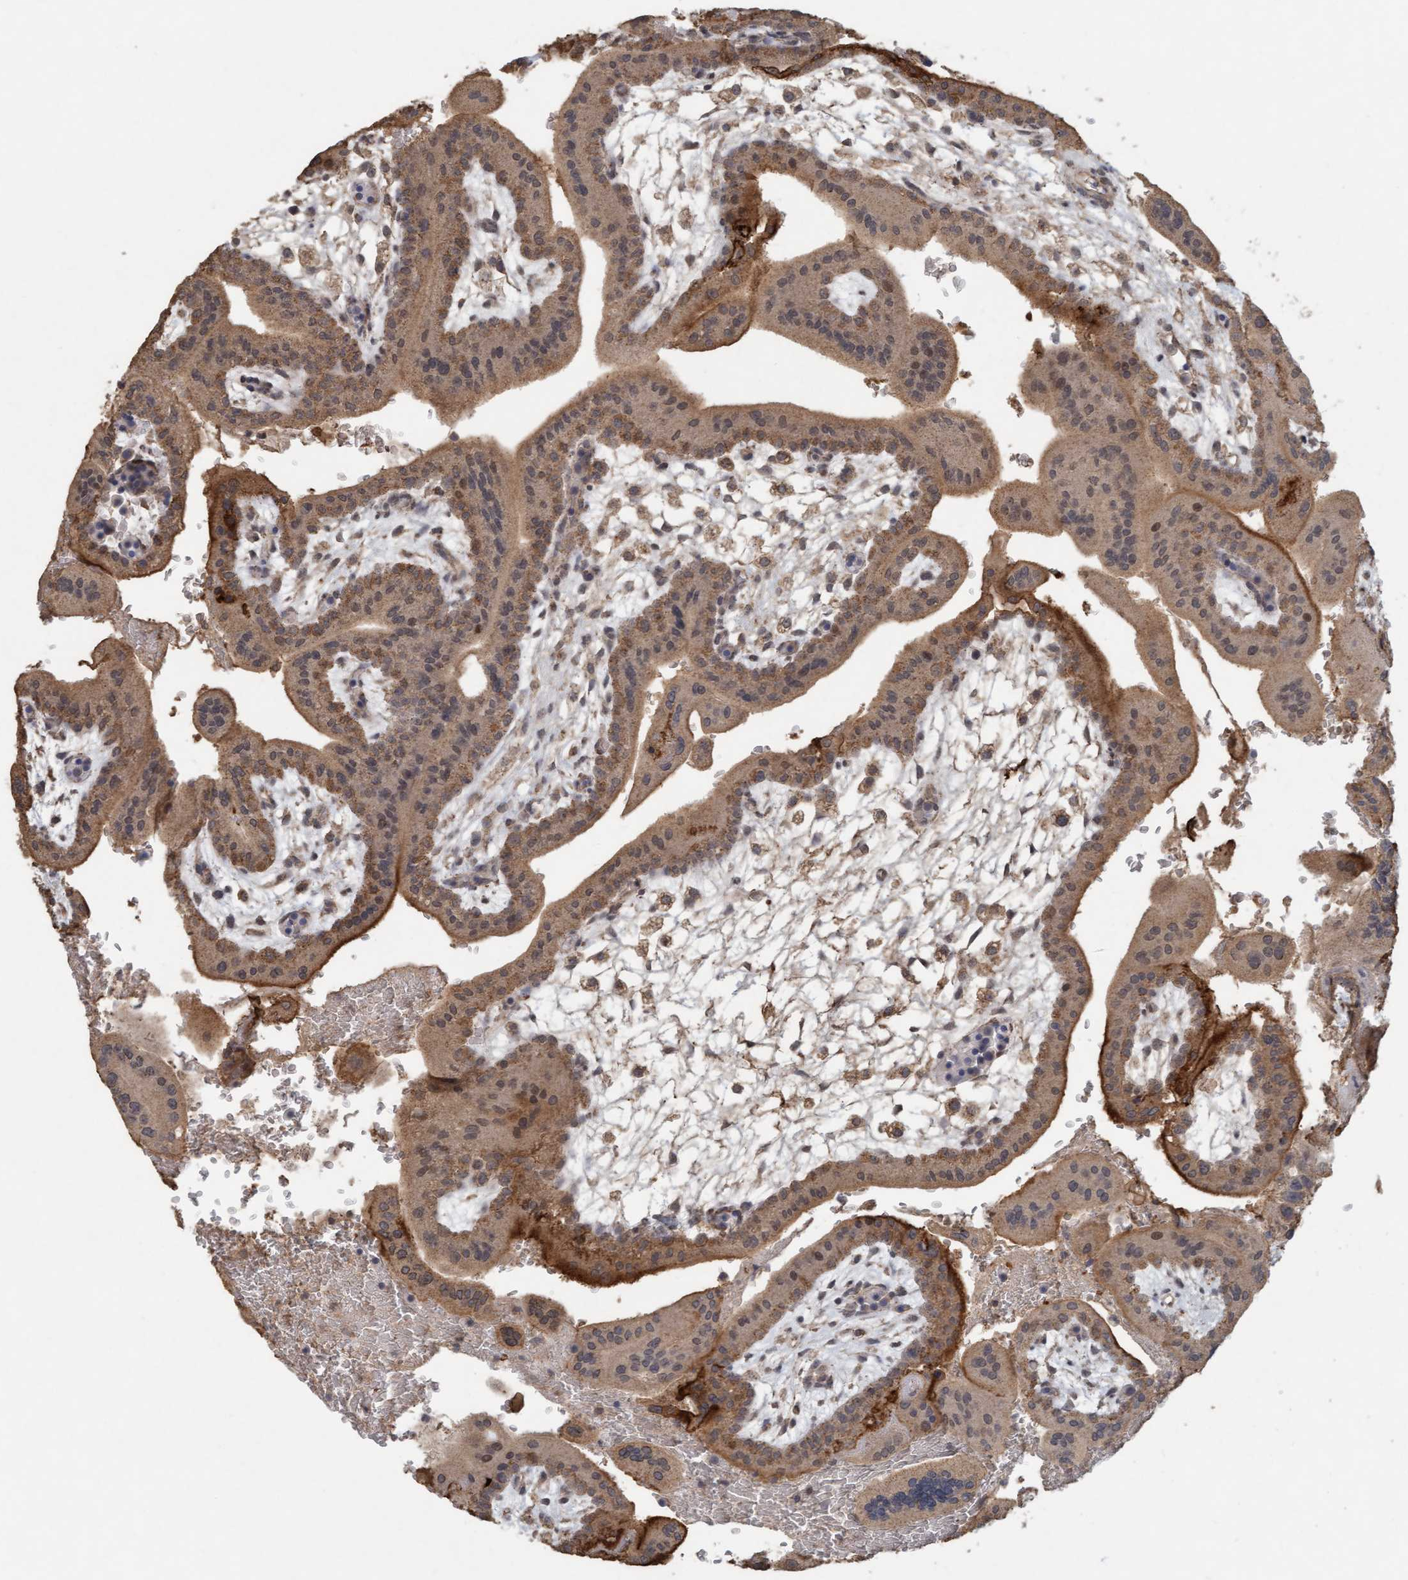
{"staining": {"intensity": "moderate", "quantity": ">75%", "location": "cytoplasmic/membranous"}, "tissue": "placenta", "cell_type": "Trophoblastic cells", "image_type": "normal", "snomed": [{"axis": "morphology", "description": "Normal tissue, NOS"}, {"axis": "topography", "description": "Placenta"}], "caption": "Benign placenta was stained to show a protein in brown. There is medium levels of moderate cytoplasmic/membranous positivity in about >75% of trophoblastic cells. Immunohistochemistry (ihc) stains the protein in brown and the nuclei are stained blue.", "gene": "VSIG8", "patient": {"sex": "female", "age": 35}}